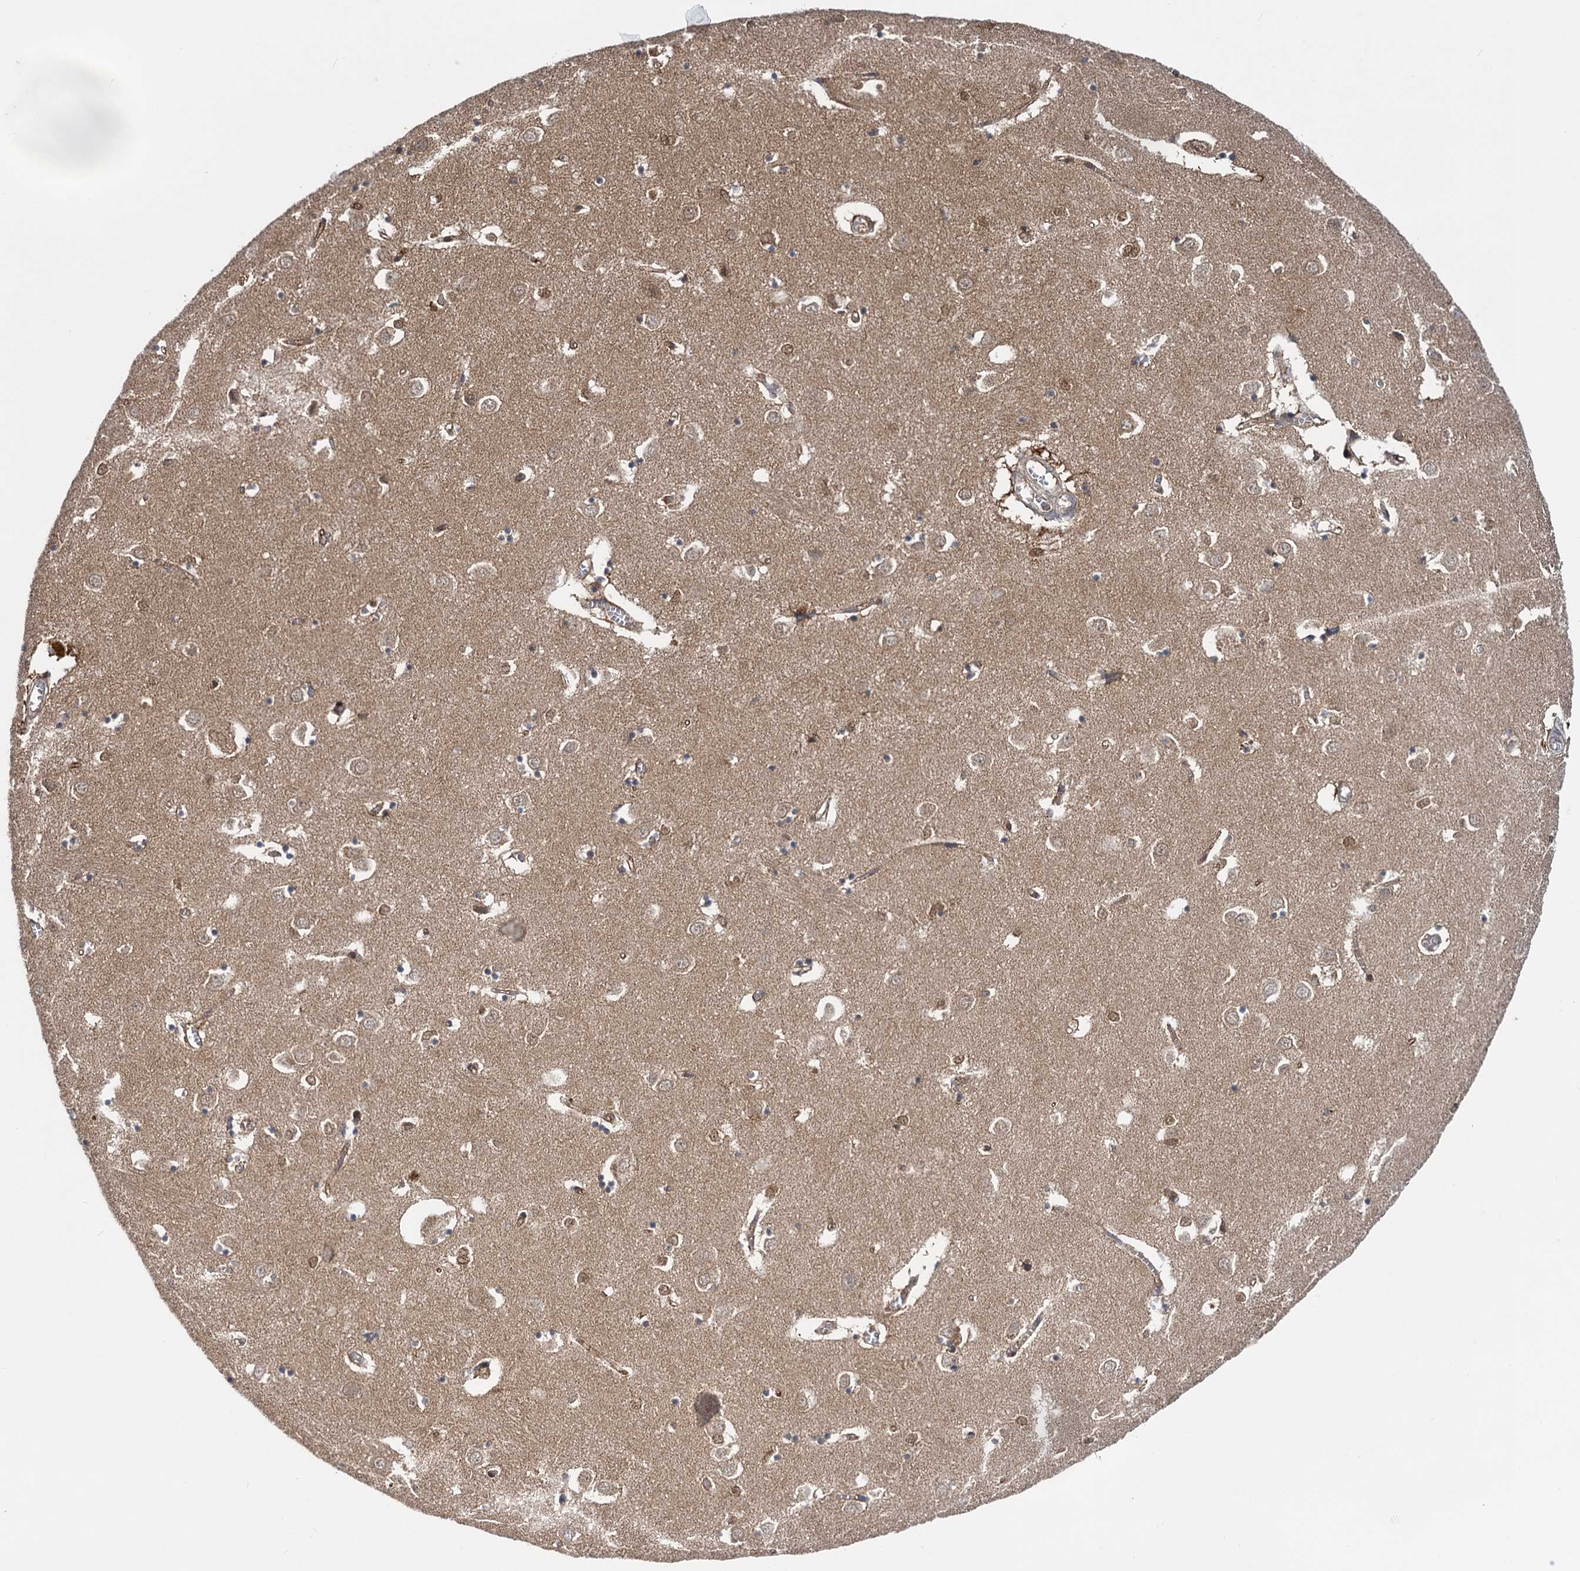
{"staining": {"intensity": "moderate", "quantity": "25%-75%", "location": "cytoplasmic/membranous"}, "tissue": "caudate", "cell_type": "Glial cells", "image_type": "normal", "snomed": [{"axis": "morphology", "description": "Normal tissue, NOS"}, {"axis": "topography", "description": "Lateral ventricle wall"}], "caption": "A medium amount of moderate cytoplasmic/membranous expression is appreciated in approximately 25%-75% of glial cells in unremarkable caudate.", "gene": "GLO1", "patient": {"sex": "male", "age": 70}}